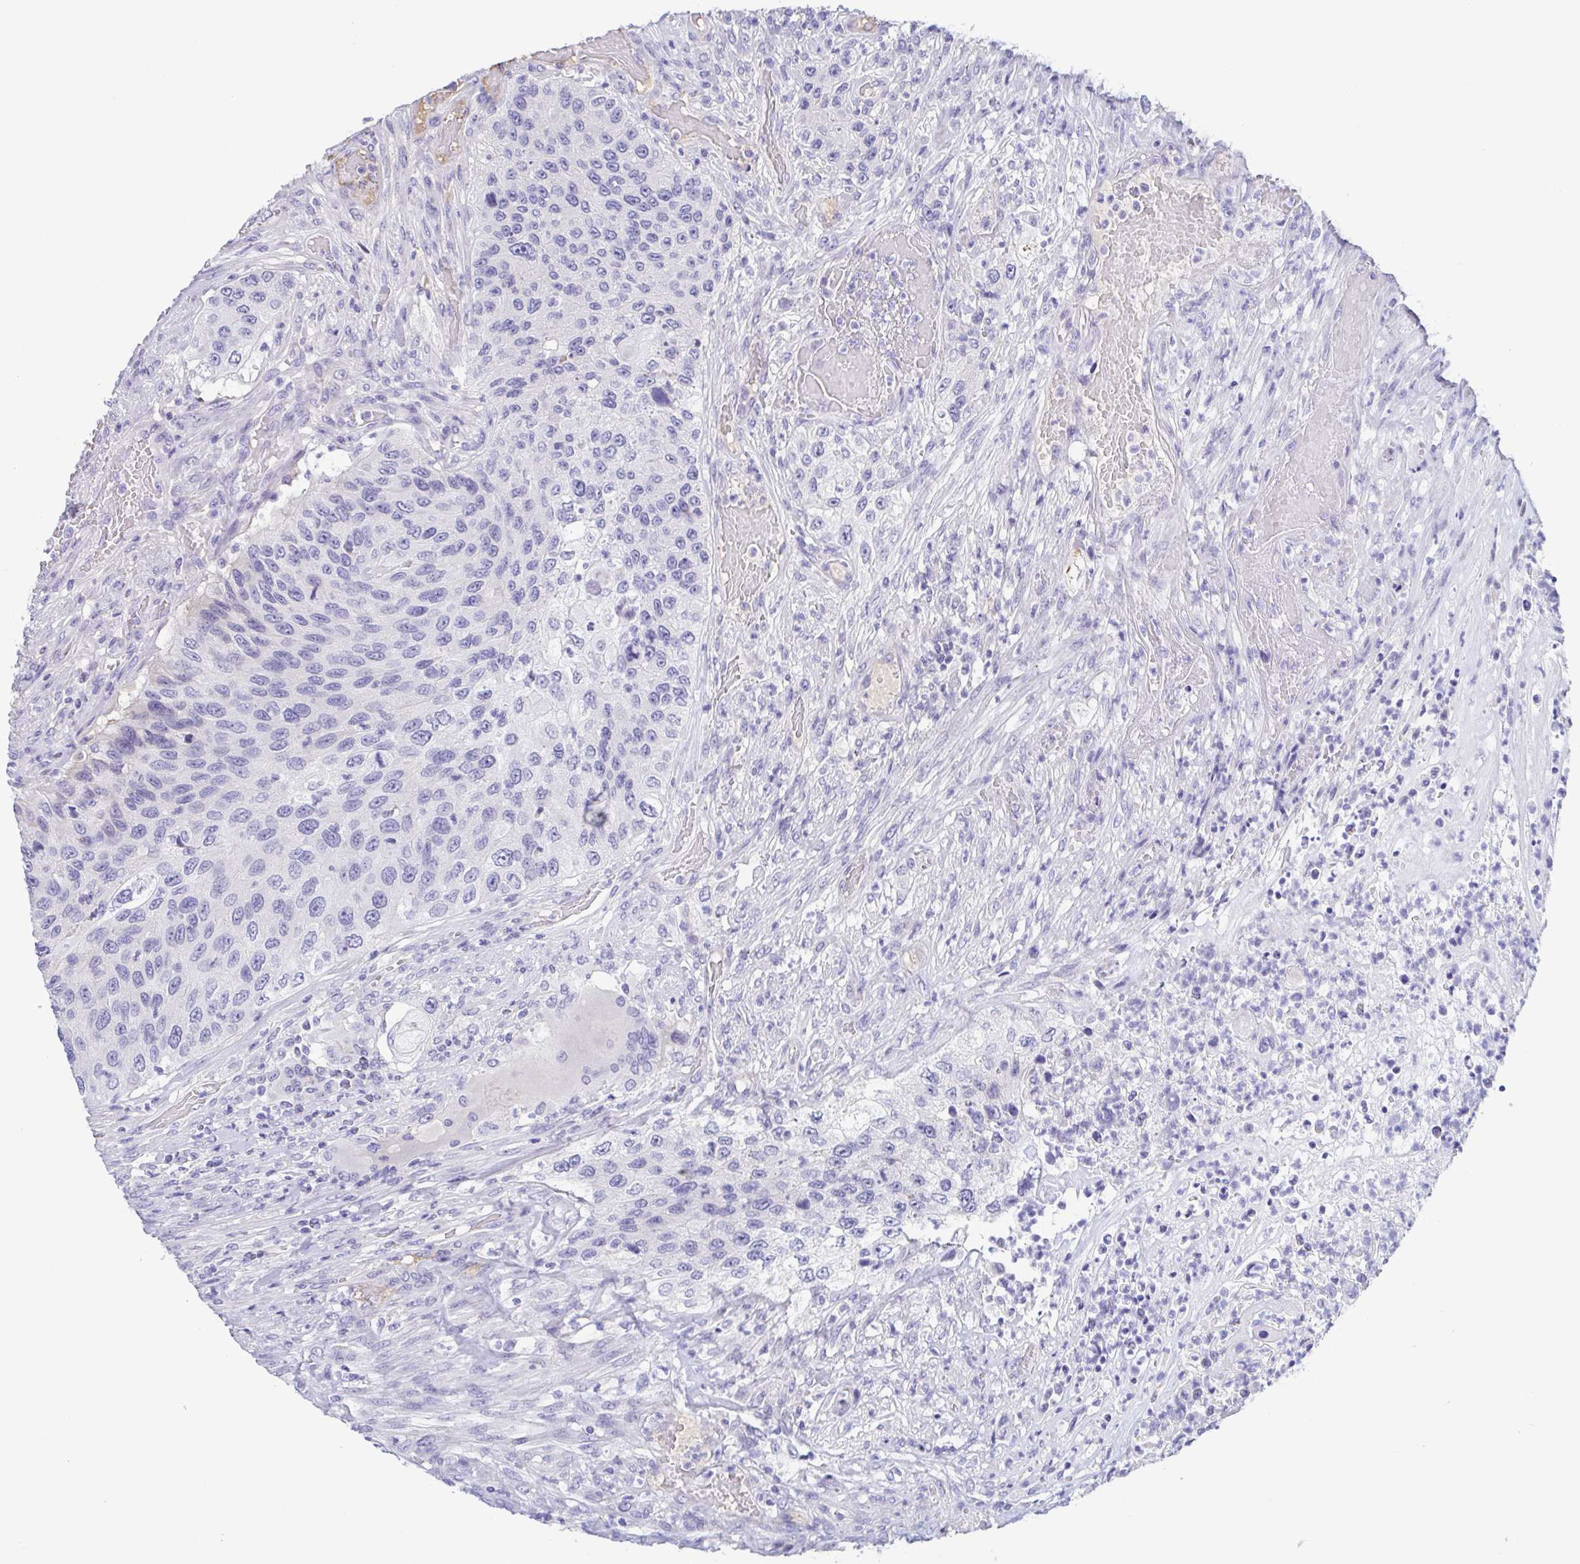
{"staining": {"intensity": "negative", "quantity": "none", "location": "none"}, "tissue": "urothelial cancer", "cell_type": "Tumor cells", "image_type": "cancer", "snomed": [{"axis": "morphology", "description": "Urothelial carcinoma, High grade"}, {"axis": "topography", "description": "Urinary bladder"}], "caption": "Protein analysis of urothelial carcinoma (high-grade) shows no significant staining in tumor cells.", "gene": "TREH", "patient": {"sex": "female", "age": 60}}